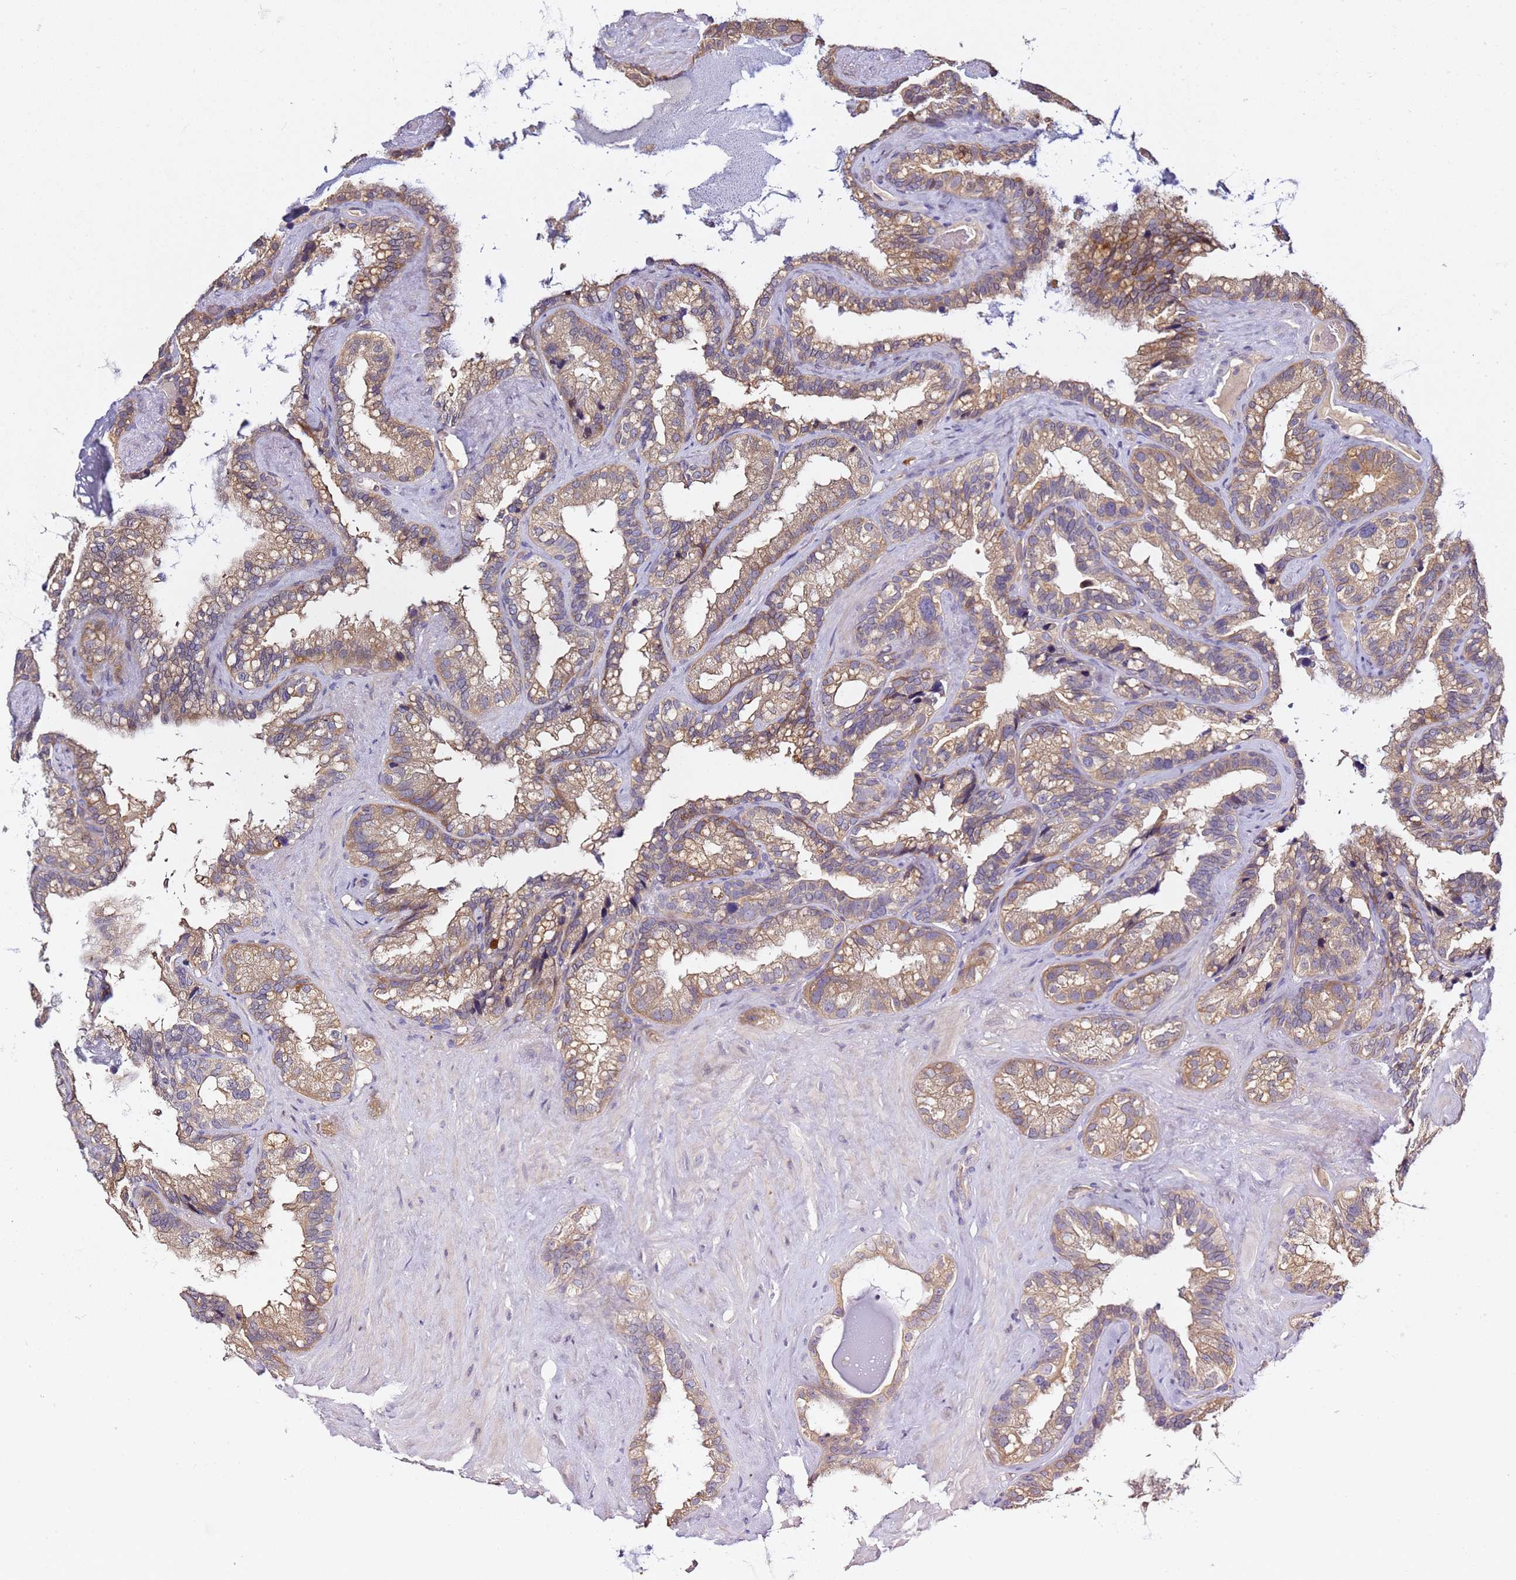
{"staining": {"intensity": "weak", "quantity": ">75%", "location": "cytoplasmic/membranous"}, "tissue": "seminal vesicle", "cell_type": "Glandular cells", "image_type": "normal", "snomed": [{"axis": "morphology", "description": "Normal tissue, NOS"}, {"axis": "topography", "description": "Prostate"}, {"axis": "topography", "description": "Seminal veicle"}], "caption": "This is a micrograph of immunohistochemistry staining of normal seminal vesicle, which shows weak staining in the cytoplasmic/membranous of glandular cells.", "gene": "OSBPL2", "patient": {"sex": "male", "age": 68}}